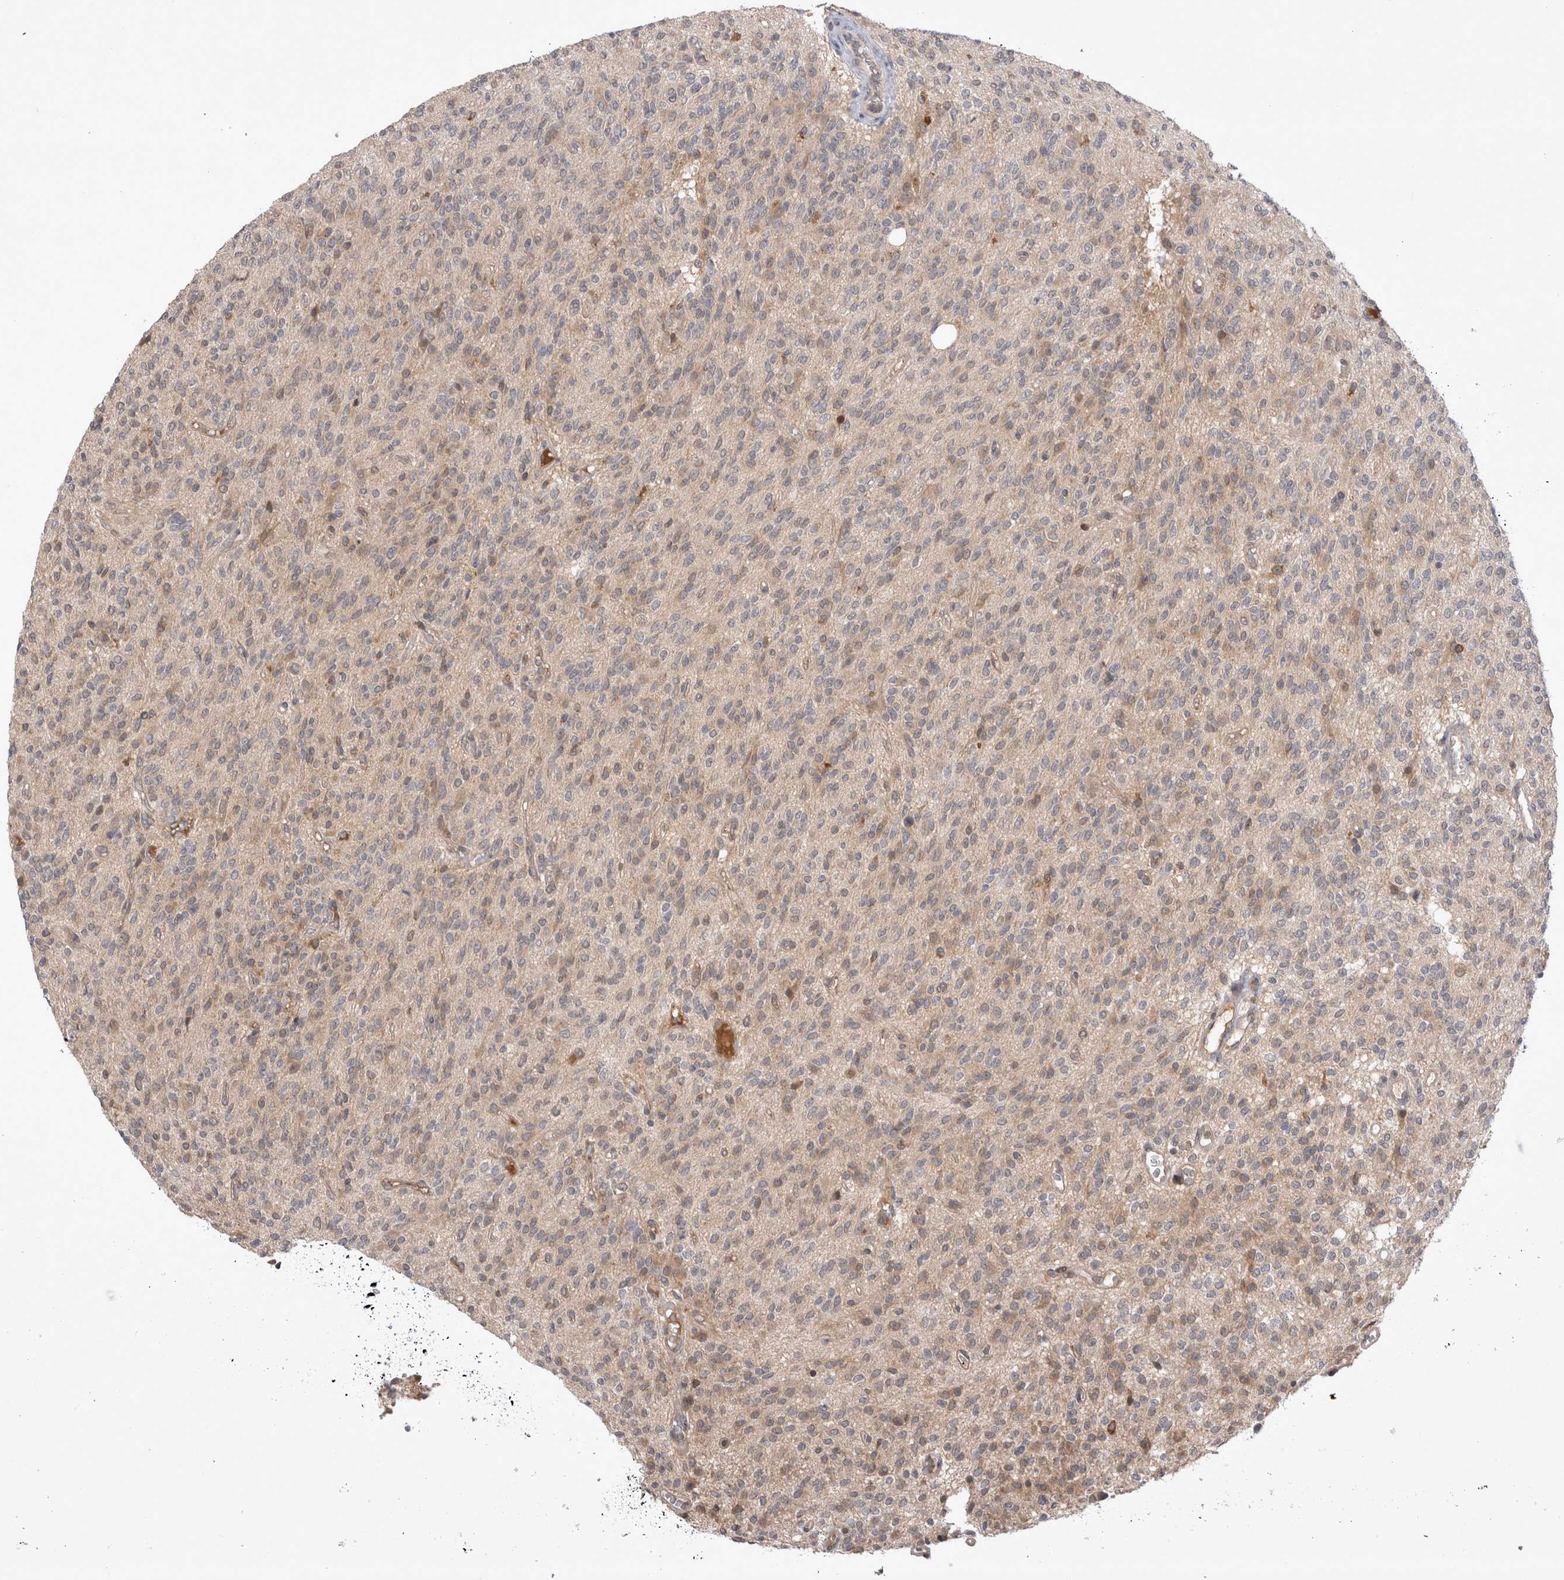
{"staining": {"intensity": "weak", "quantity": ">75%", "location": "cytoplasmic/membranous"}, "tissue": "glioma", "cell_type": "Tumor cells", "image_type": "cancer", "snomed": [{"axis": "morphology", "description": "Glioma, malignant, High grade"}, {"axis": "topography", "description": "Brain"}], "caption": "This image shows immunohistochemistry (IHC) staining of malignant high-grade glioma, with low weak cytoplasmic/membranous staining in approximately >75% of tumor cells.", "gene": "PLEKHM1", "patient": {"sex": "male", "age": 34}}